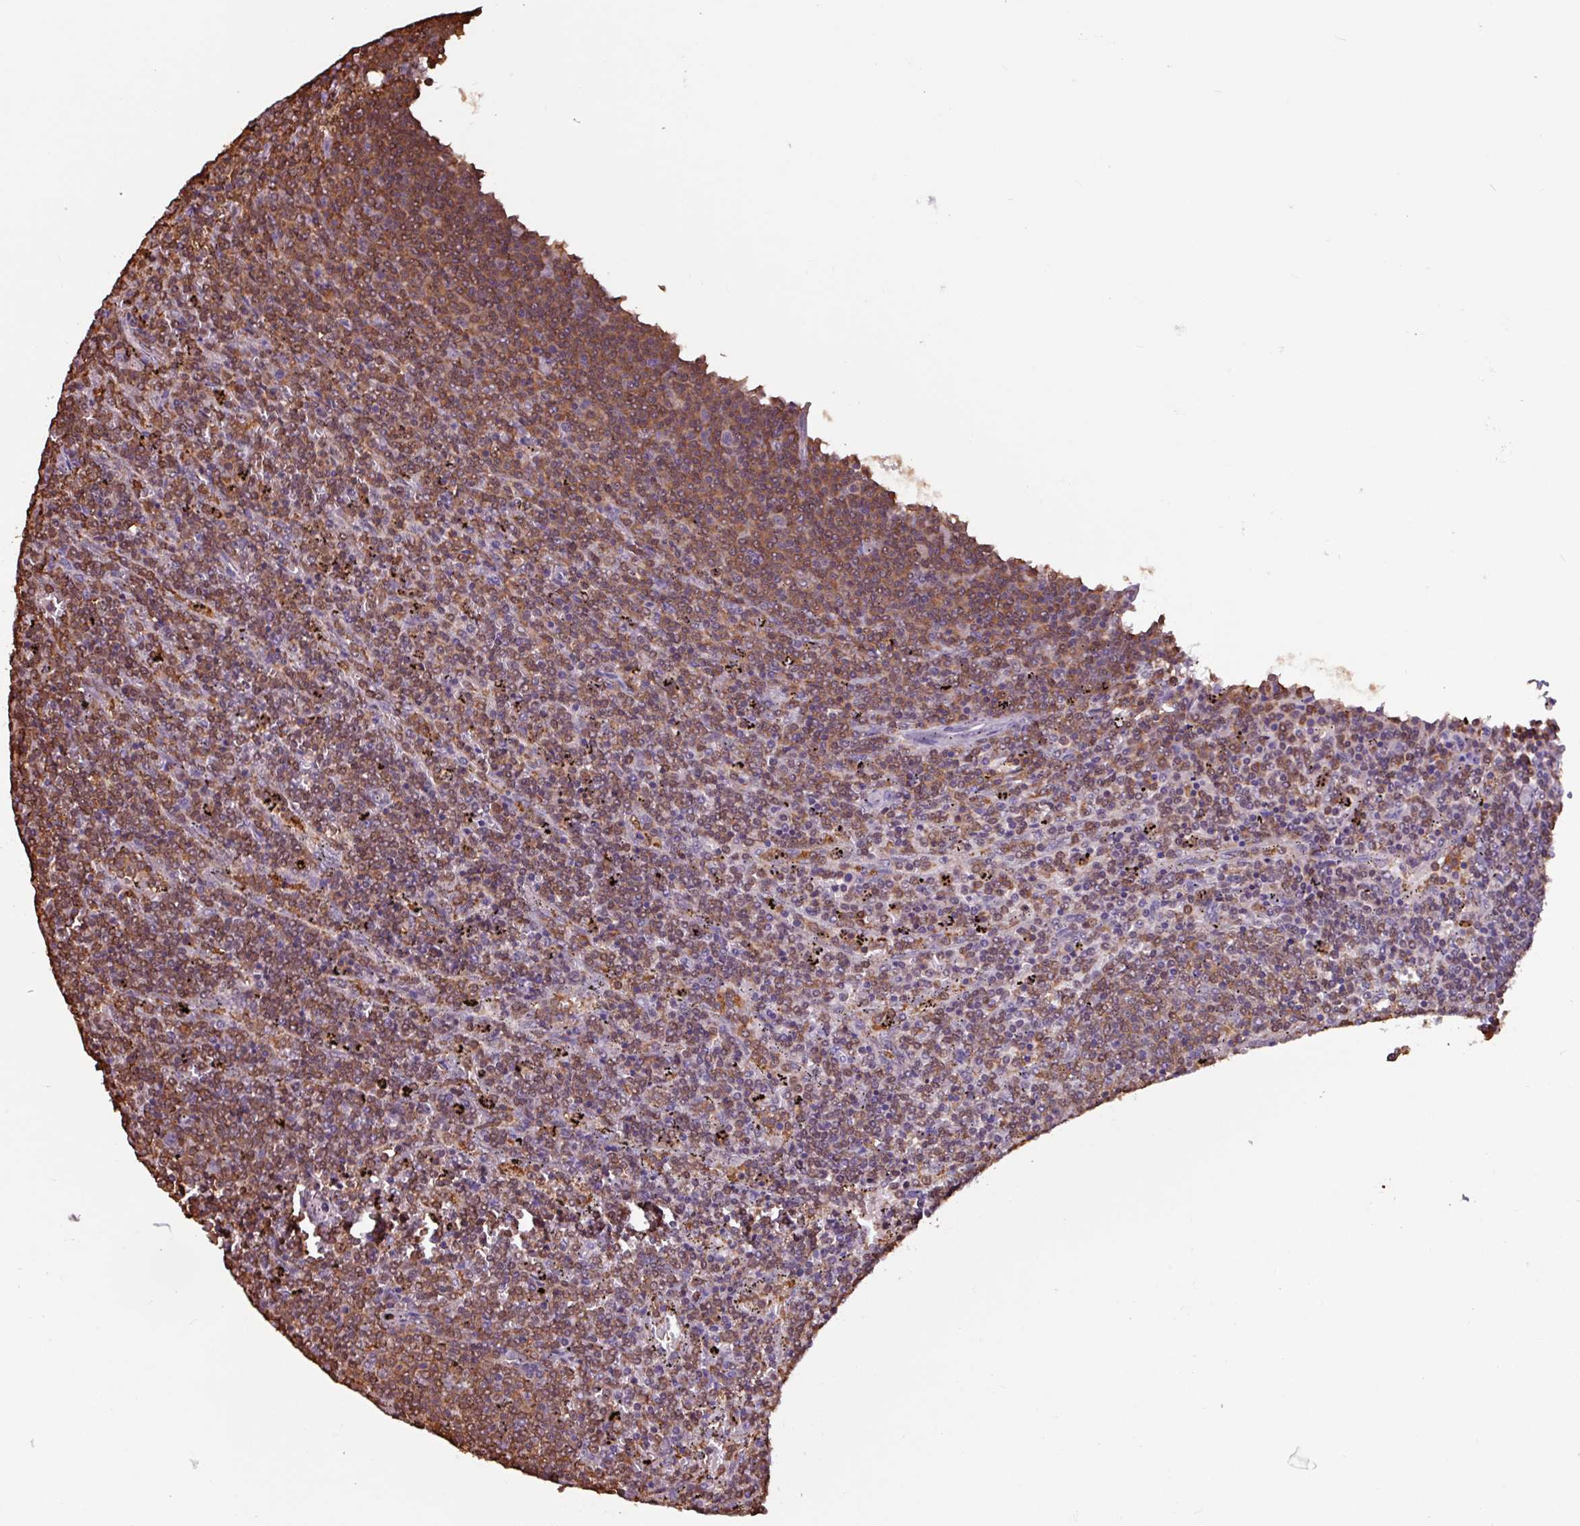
{"staining": {"intensity": "moderate", "quantity": ">75%", "location": "cytoplasmic/membranous,nuclear"}, "tissue": "lymphoma", "cell_type": "Tumor cells", "image_type": "cancer", "snomed": [{"axis": "morphology", "description": "Malignant lymphoma, non-Hodgkin's type, Low grade"}, {"axis": "topography", "description": "Spleen"}], "caption": "Human malignant lymphoma, non-Hodgkin's type (low-grade) stained with a brown dye reveals moderate cytoplasmic/membranous and nuclear positive expression in approximately >75% of tumor cells.", "gene": "ARHGDIB", "patient": {"sex": "female", "age": 50}}